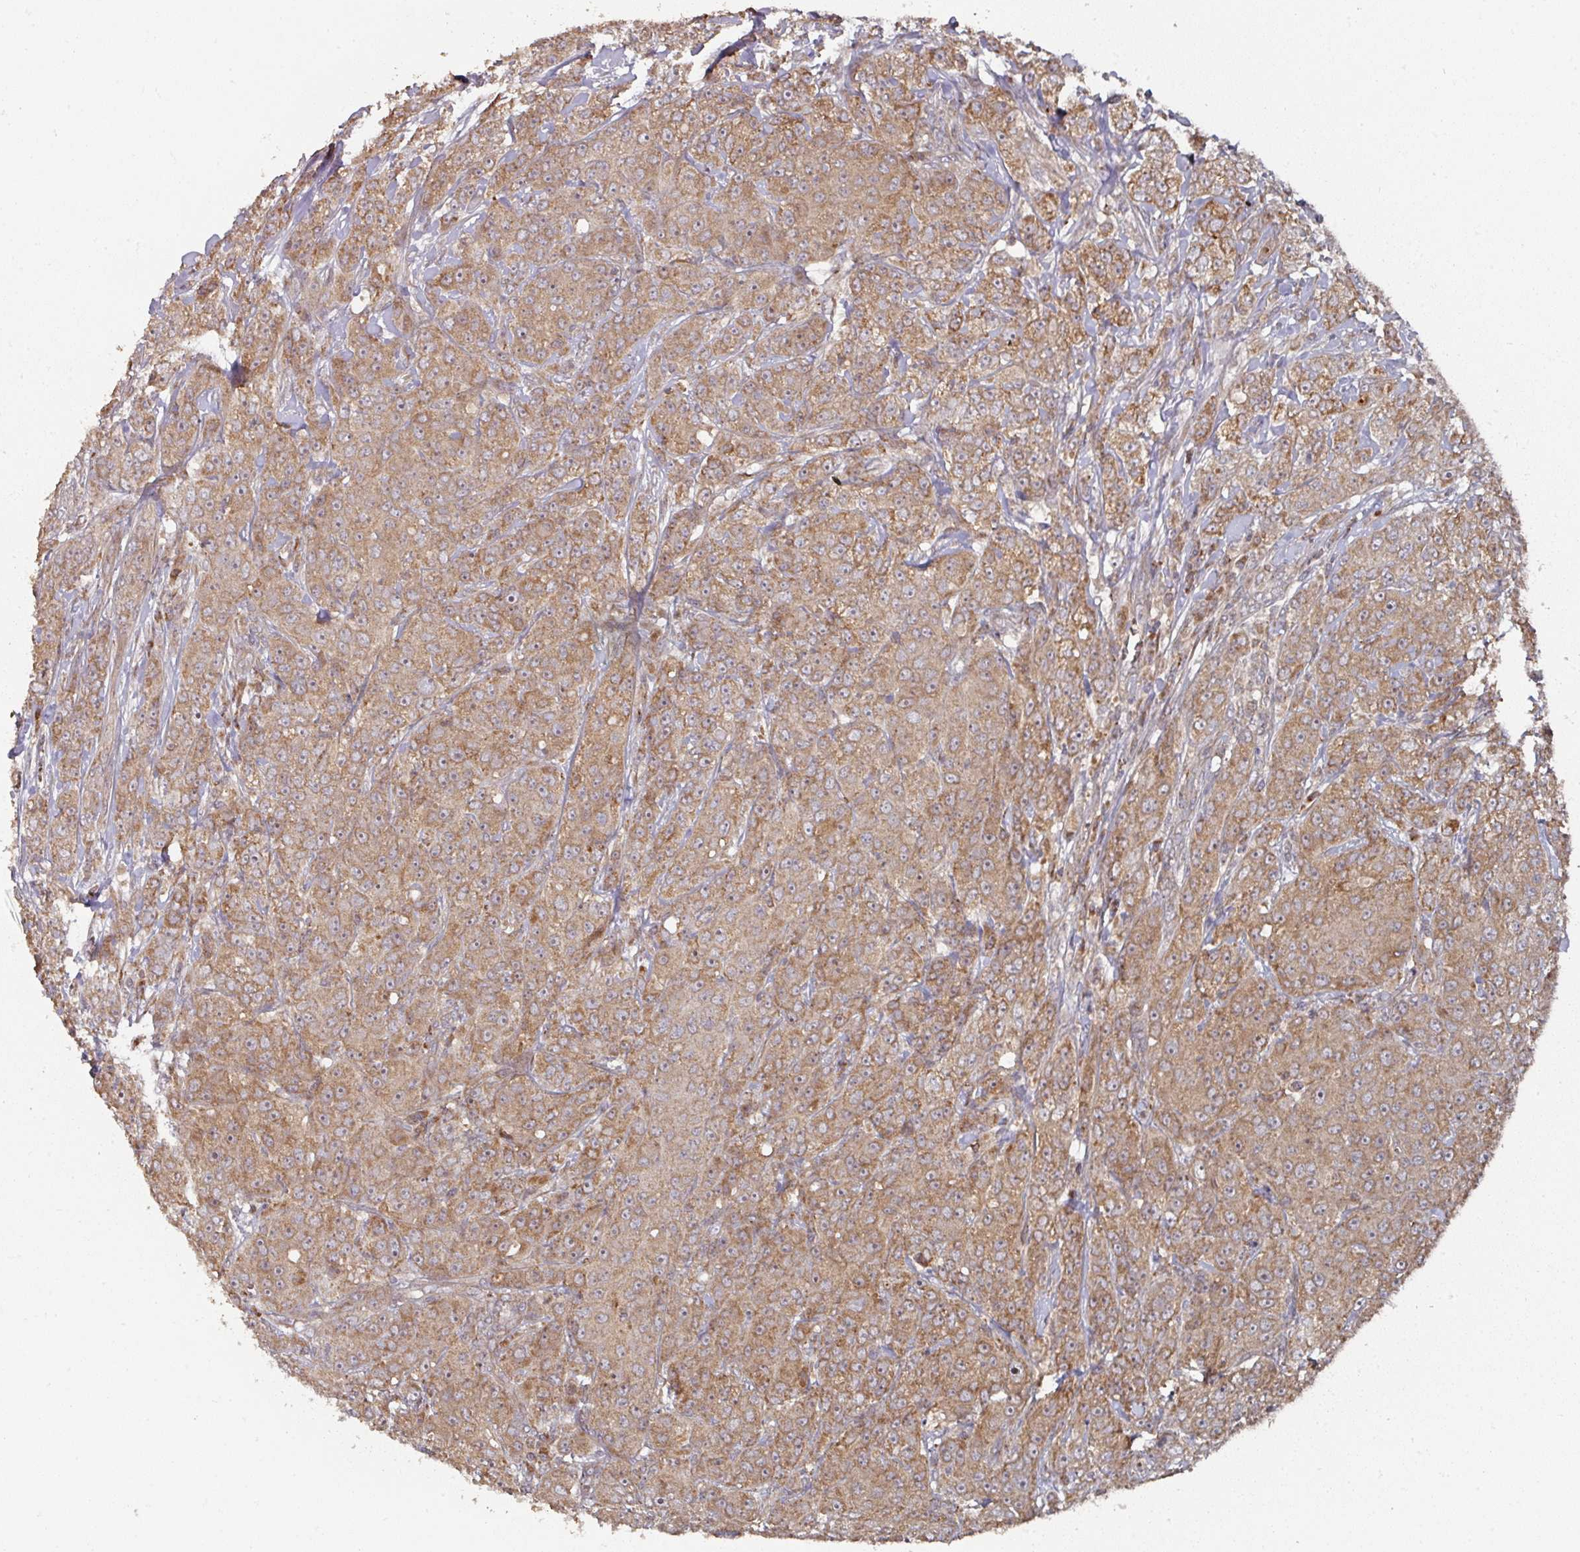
{"staining": {"intensity": "moderate", "quantity": ">75%", "location": "cytoplasmic/membranous"}, "tissue": "breast cancer", "cell_type": "Tumor cells", "image_type": "cancer", "snomed": [{"axis": "morphology", "description": "Duct carcinoma"}, {"axis": "topography", "description": "Breast"}], "caption": "Tumor cells exhibit medium levels of moderate cytoplasmic/membranous positivity in approximately >75% of cells in breast cancer.", "gene": "DNAJC7", "patient": {"sex": "female", "age": 43}}